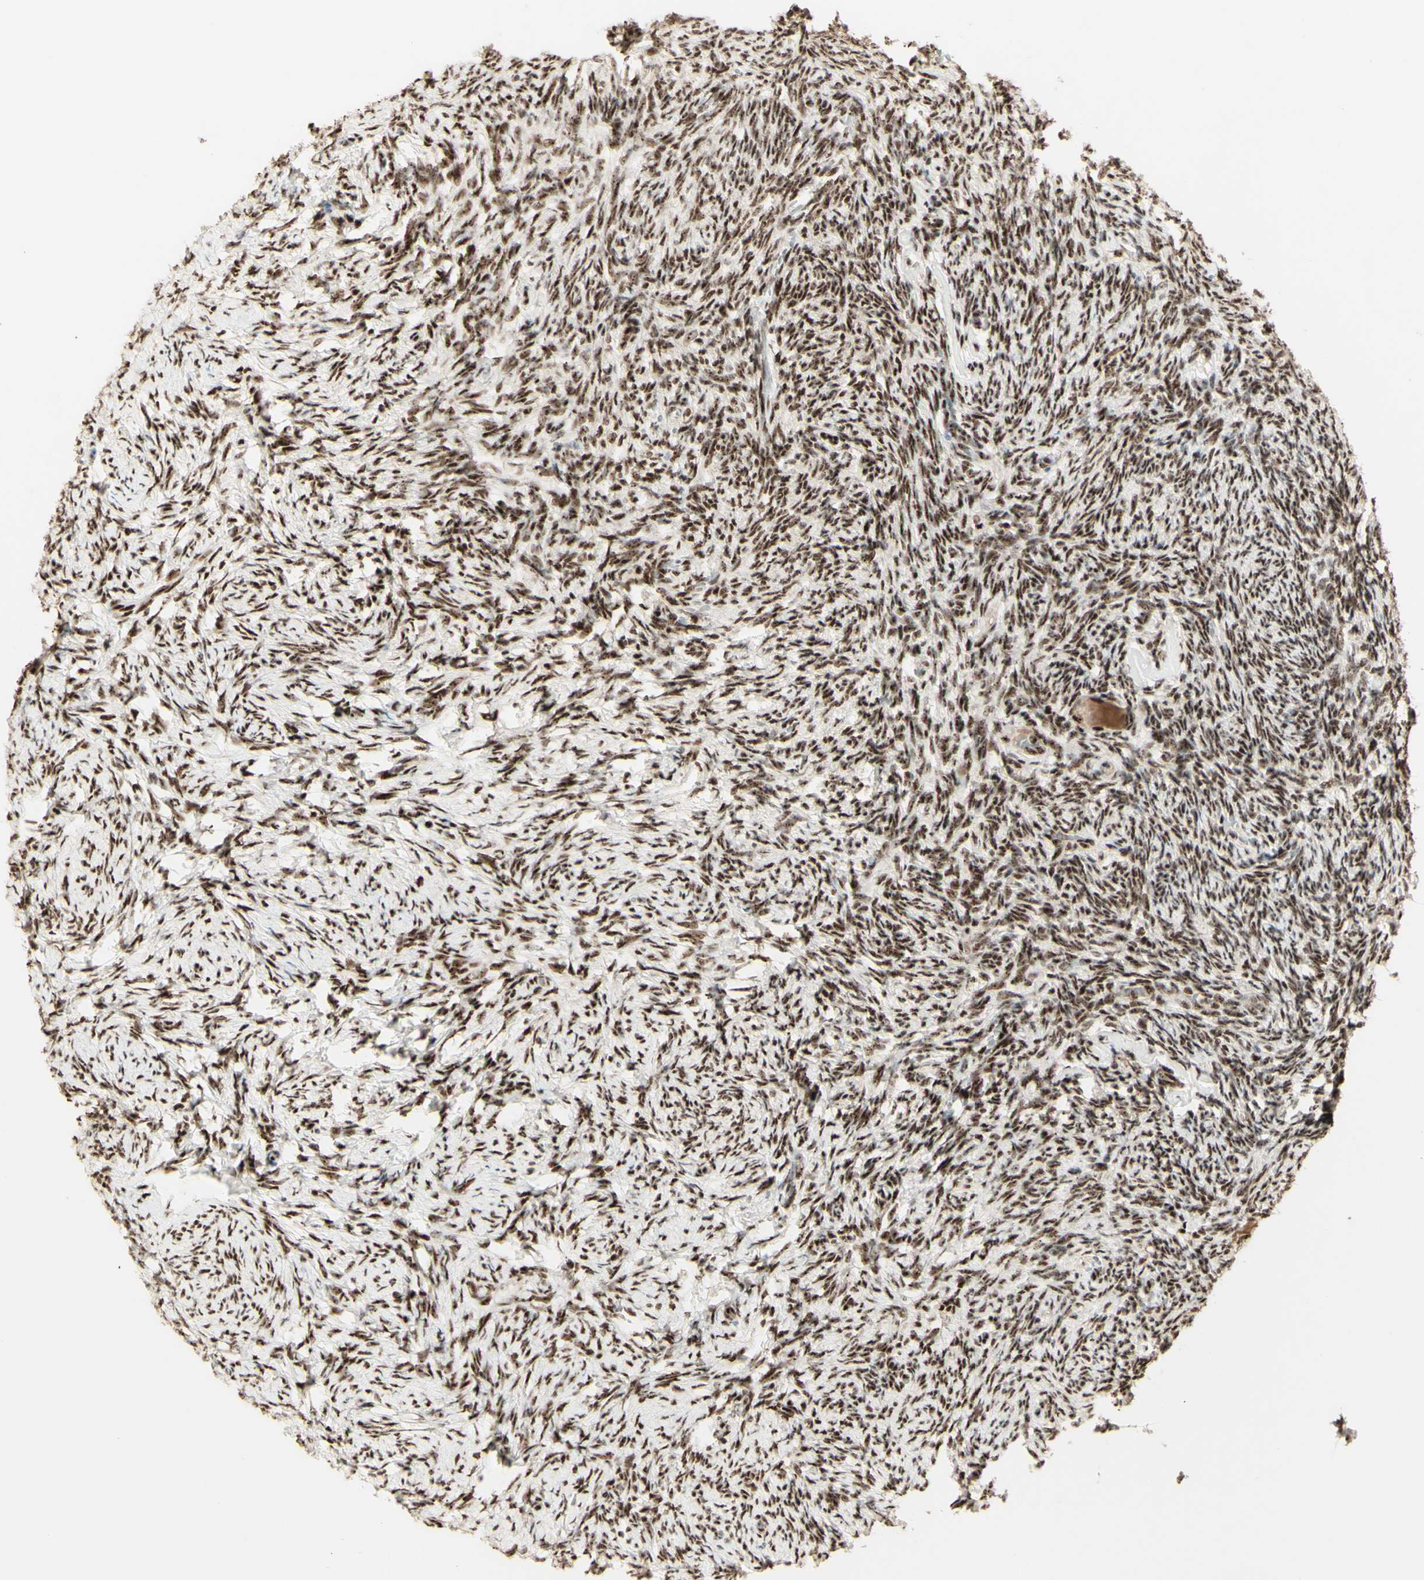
{"staining": {"intensity": "strong", "quantity": ">75%", "location": "nuclear"}, "tissue": "ovary", "cell_type": "Follicle cells", "image_type": "normal", "snomed": [{"axis": "morphology", "description": "Normal tissue, NOS"}, {"axis": "topography", "description": "Ovary"}], "caption": "Strong nuclear protein expression is seen in about >75% of follicle cells in ovary. The staining was performed using DAB to visualize the protein expression in brown, while the nuclei were stained in blue with hematoxylin (Magnification: 20x).", "gene": "DHX9", "patient": {"sex": "female", "age": 60}}